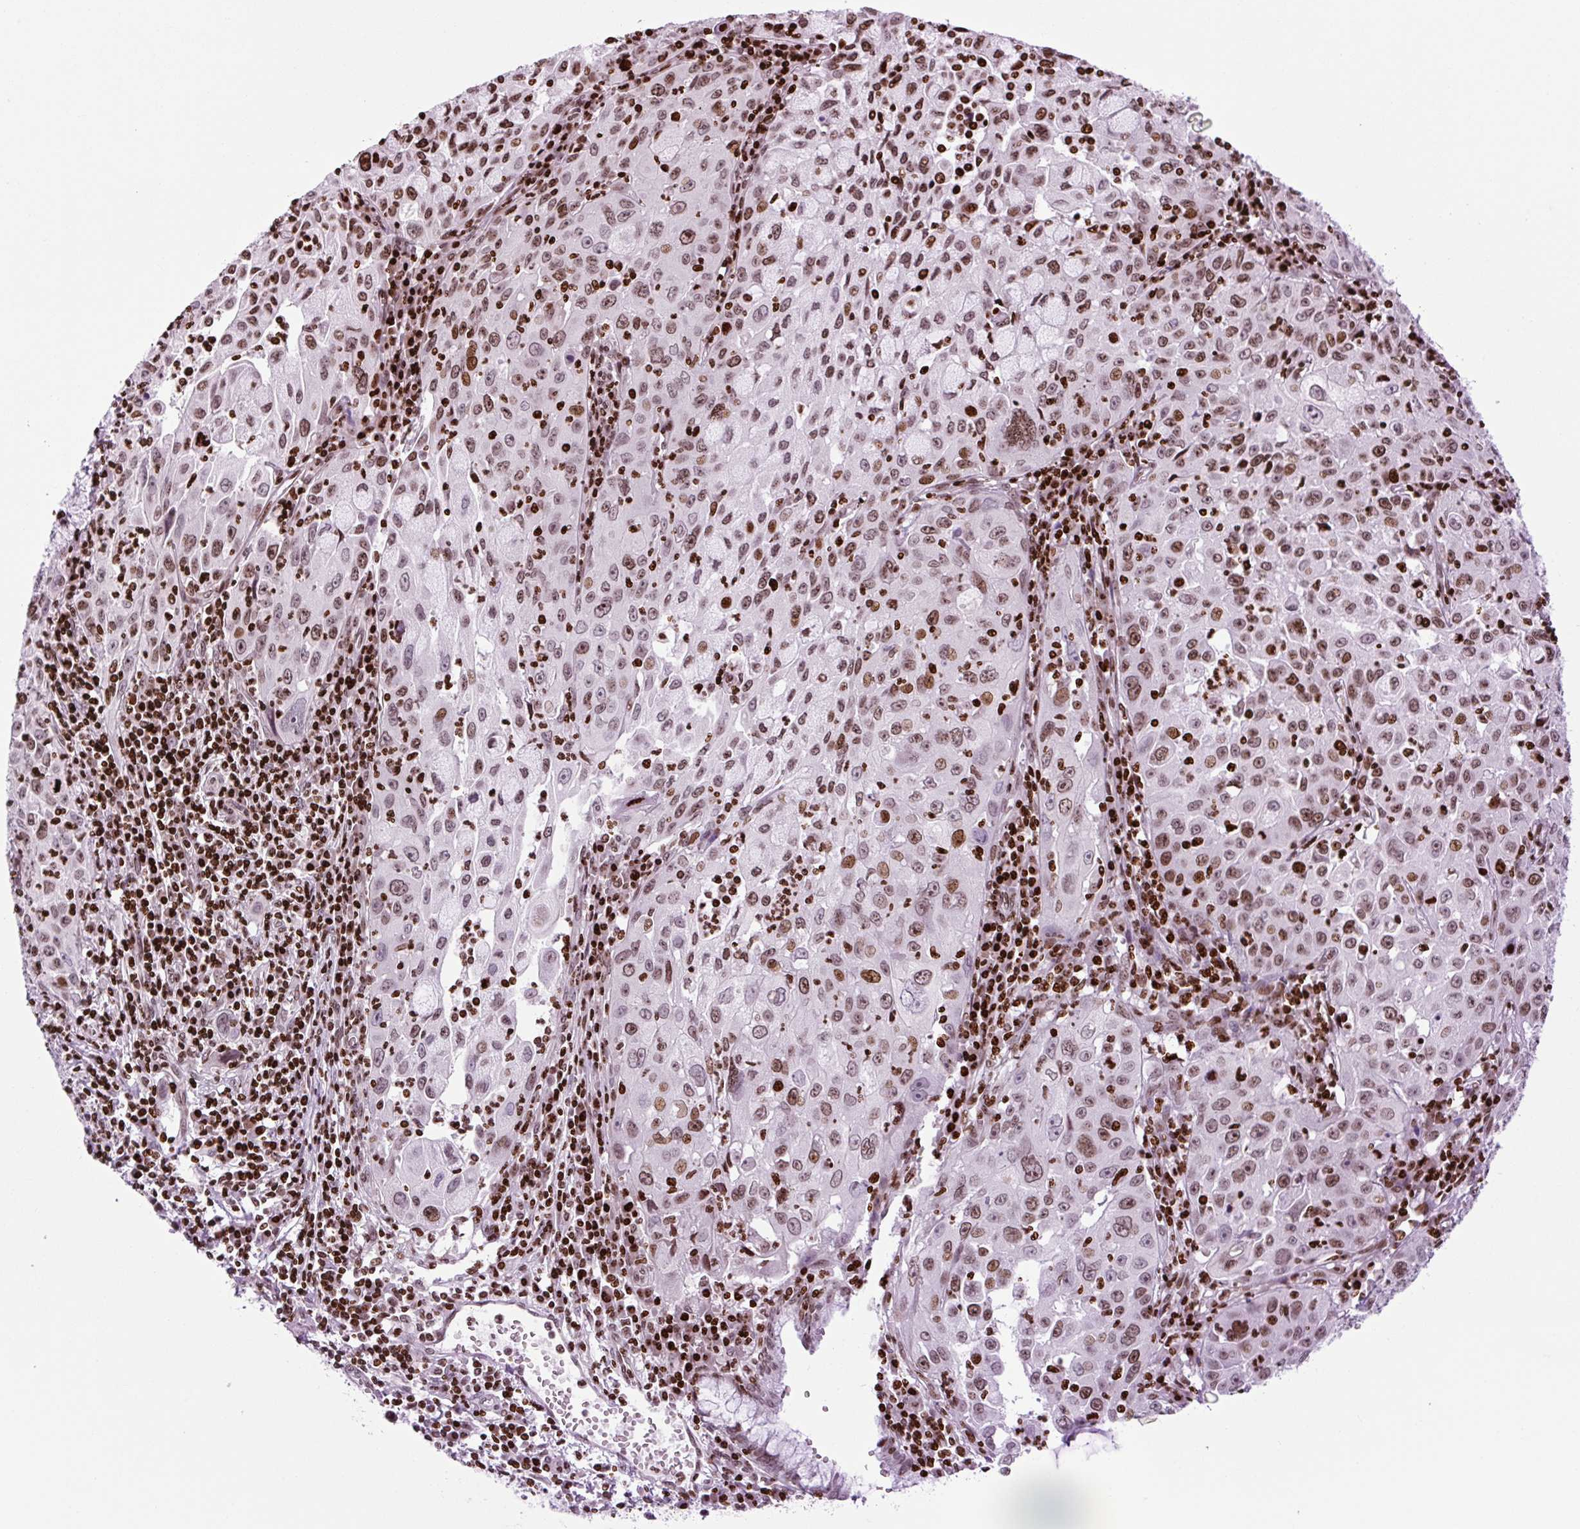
{"staining": {"intensity": "moderate", "quantity": ">75%", "location": "nuclear"}, "tissue": "cervical cancer", "cell_type": "Tumor cells", "image_type": "cancer", "snomed": [{"axis": "morphology", "description": "Squamous cell carcinoma, NOS"}, {"axis": "topography", "description": "Cervix"}], "caption": "Immunohistochemistry (IHC) of human cervical cancer reveals medium levels of moderate nuclear positivity in approximately >75% of tumor cells.", "gene": "H1-3", "patient": {"sex": "female", "age": 42}}